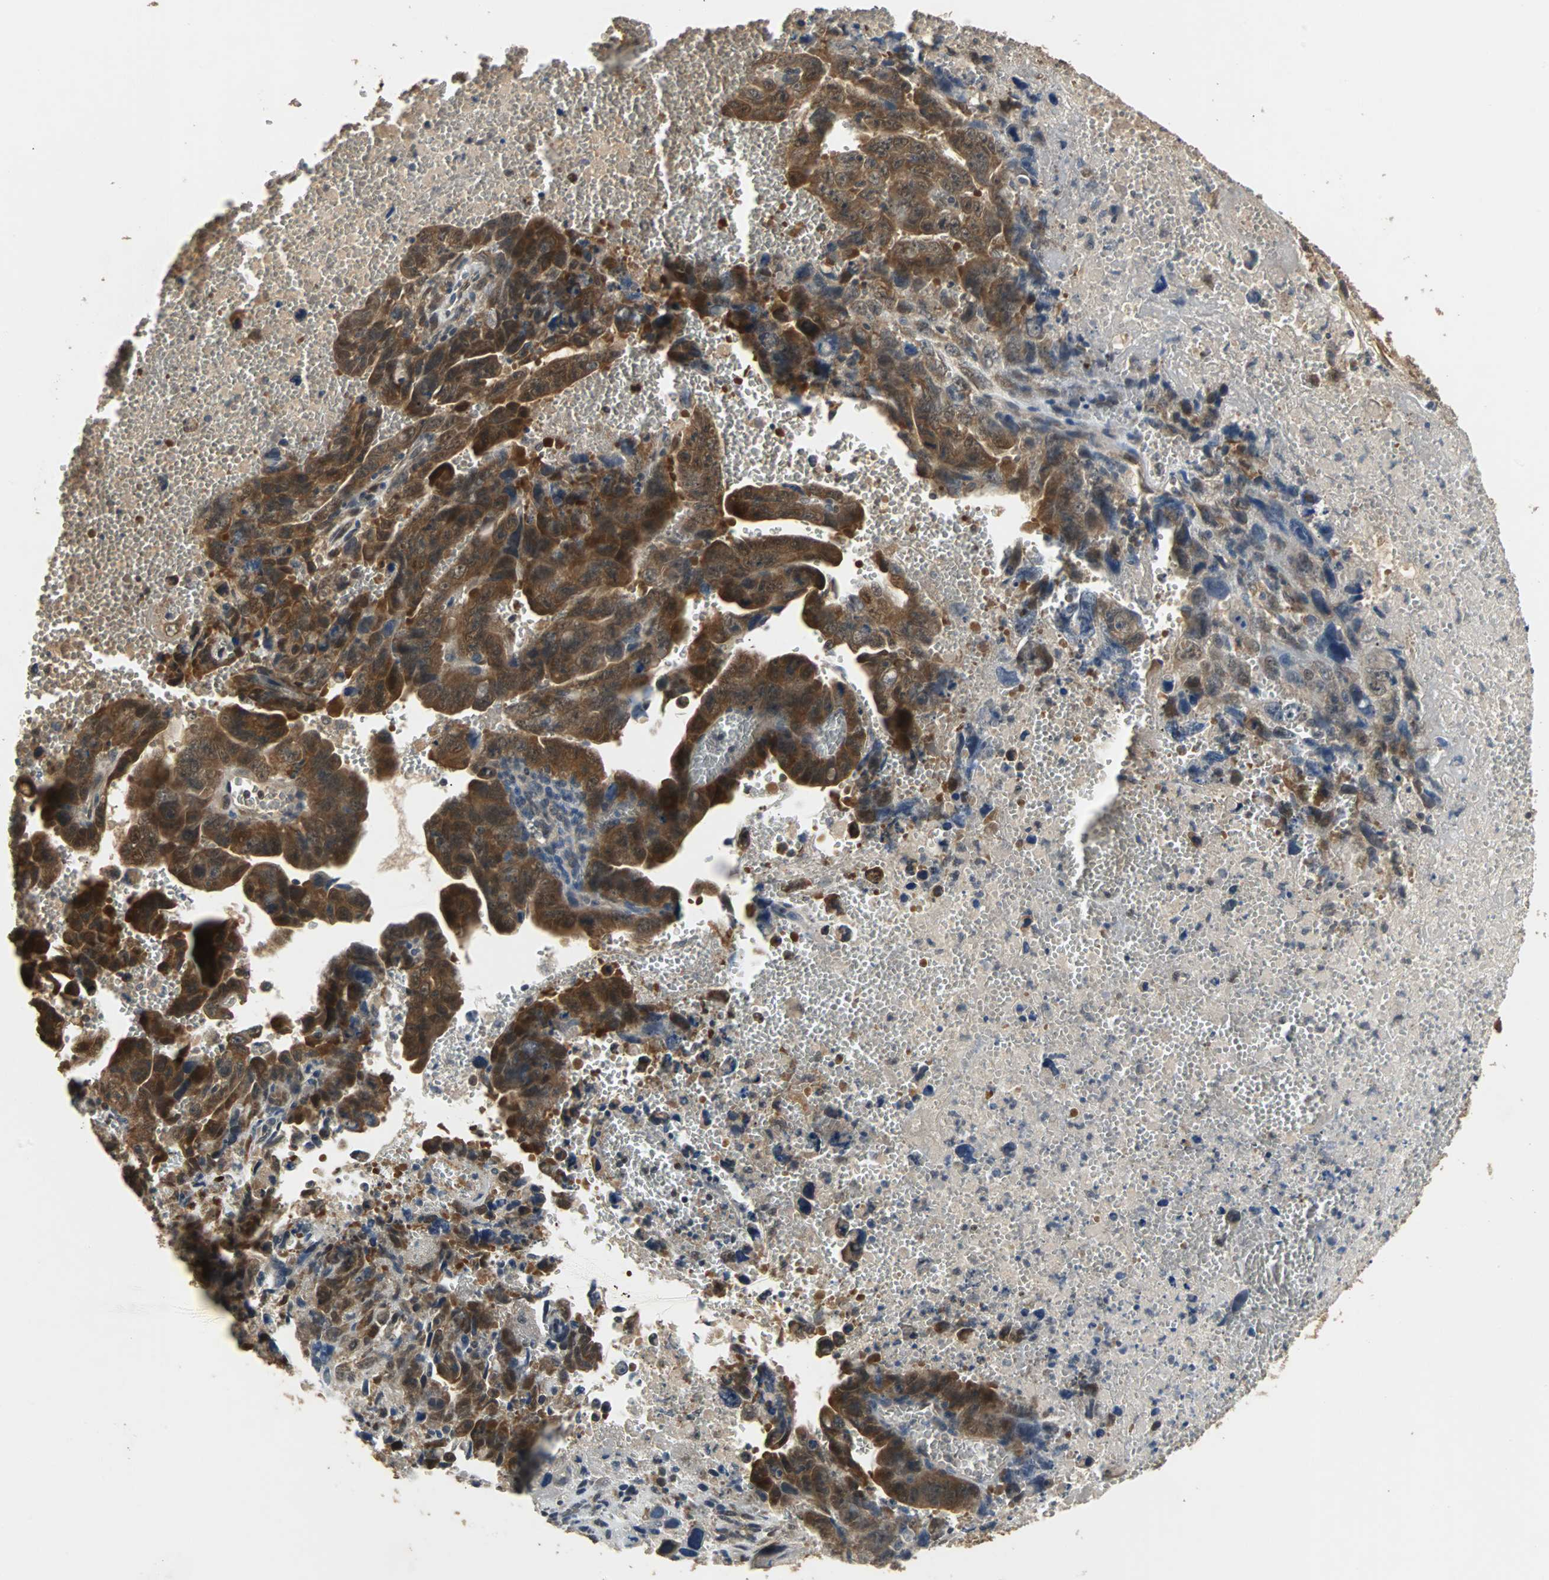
{"staining": {"intensity": "strong", "quantity": ">75%", "location": "cytoplasmic/membranous,nuclear"}, "tissue": "testis cancer", "cell_type": "Tumor cells", "image_type": "cancer", "snomed": [{"axis": "morphology", "description": "Carcinoma, Embryonal, NOS"}, {"axis": "topography", "description": "Testis"}], "caption": "Immunohistochemistry staining of embryonal carcinoma (testis), which exhibits high levels of strong cytoplasmic/membranous and nuclear expression in about >75% of tumor cells indicating strong cytoplasmic/membranous and nuclear protein positivity. The staining was performed using DAB (brown) for protein detection and nuclei were counterstained in hematoxylin (blue).", "gene": "PRDX6", "patient": {"sex": "male", "age": 28}}